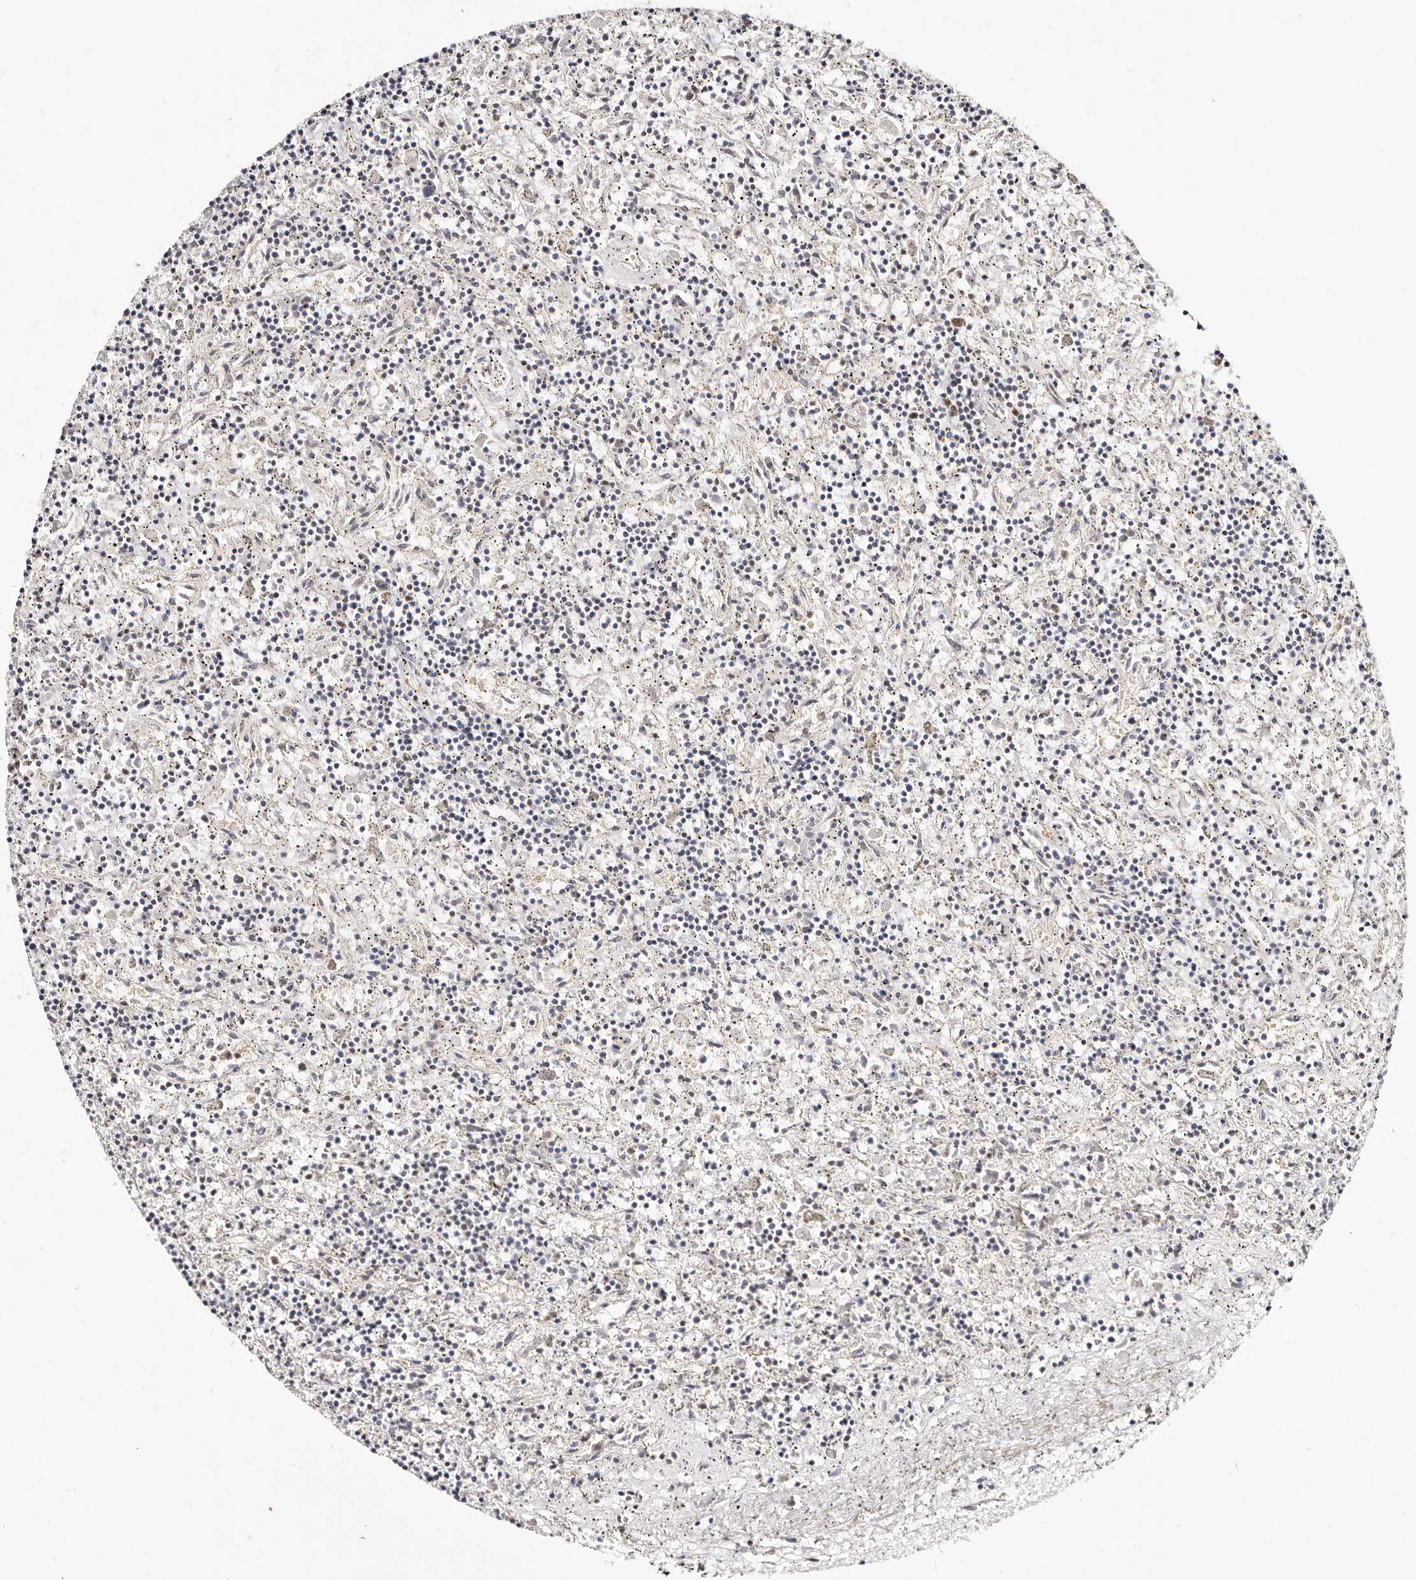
{"staining": {"intensity": "negative", "quantity": "none", "location": "none"}, "tissue": "lymphoma", "cell_type": "Tumor cells", "image_type": "cancer", "snomed": [{"axis": "morphology", "description": "Malignant lymphoma, non-Hodgkin's type, Low grade"}, {"axis": "topography", "description": "Spleen"}], "caption": "Tumor cells show no significant positivity in malignant lymphoma, non-Hodgkin's type (low-grade). The staining was performed using DAB to visualize the protein expression in brown, while the nuclei were stained in blue with hematoxylin (Magnification: 20x).", "gene": "STAT5A", "patient": {"sex": "male", "age": 76}}